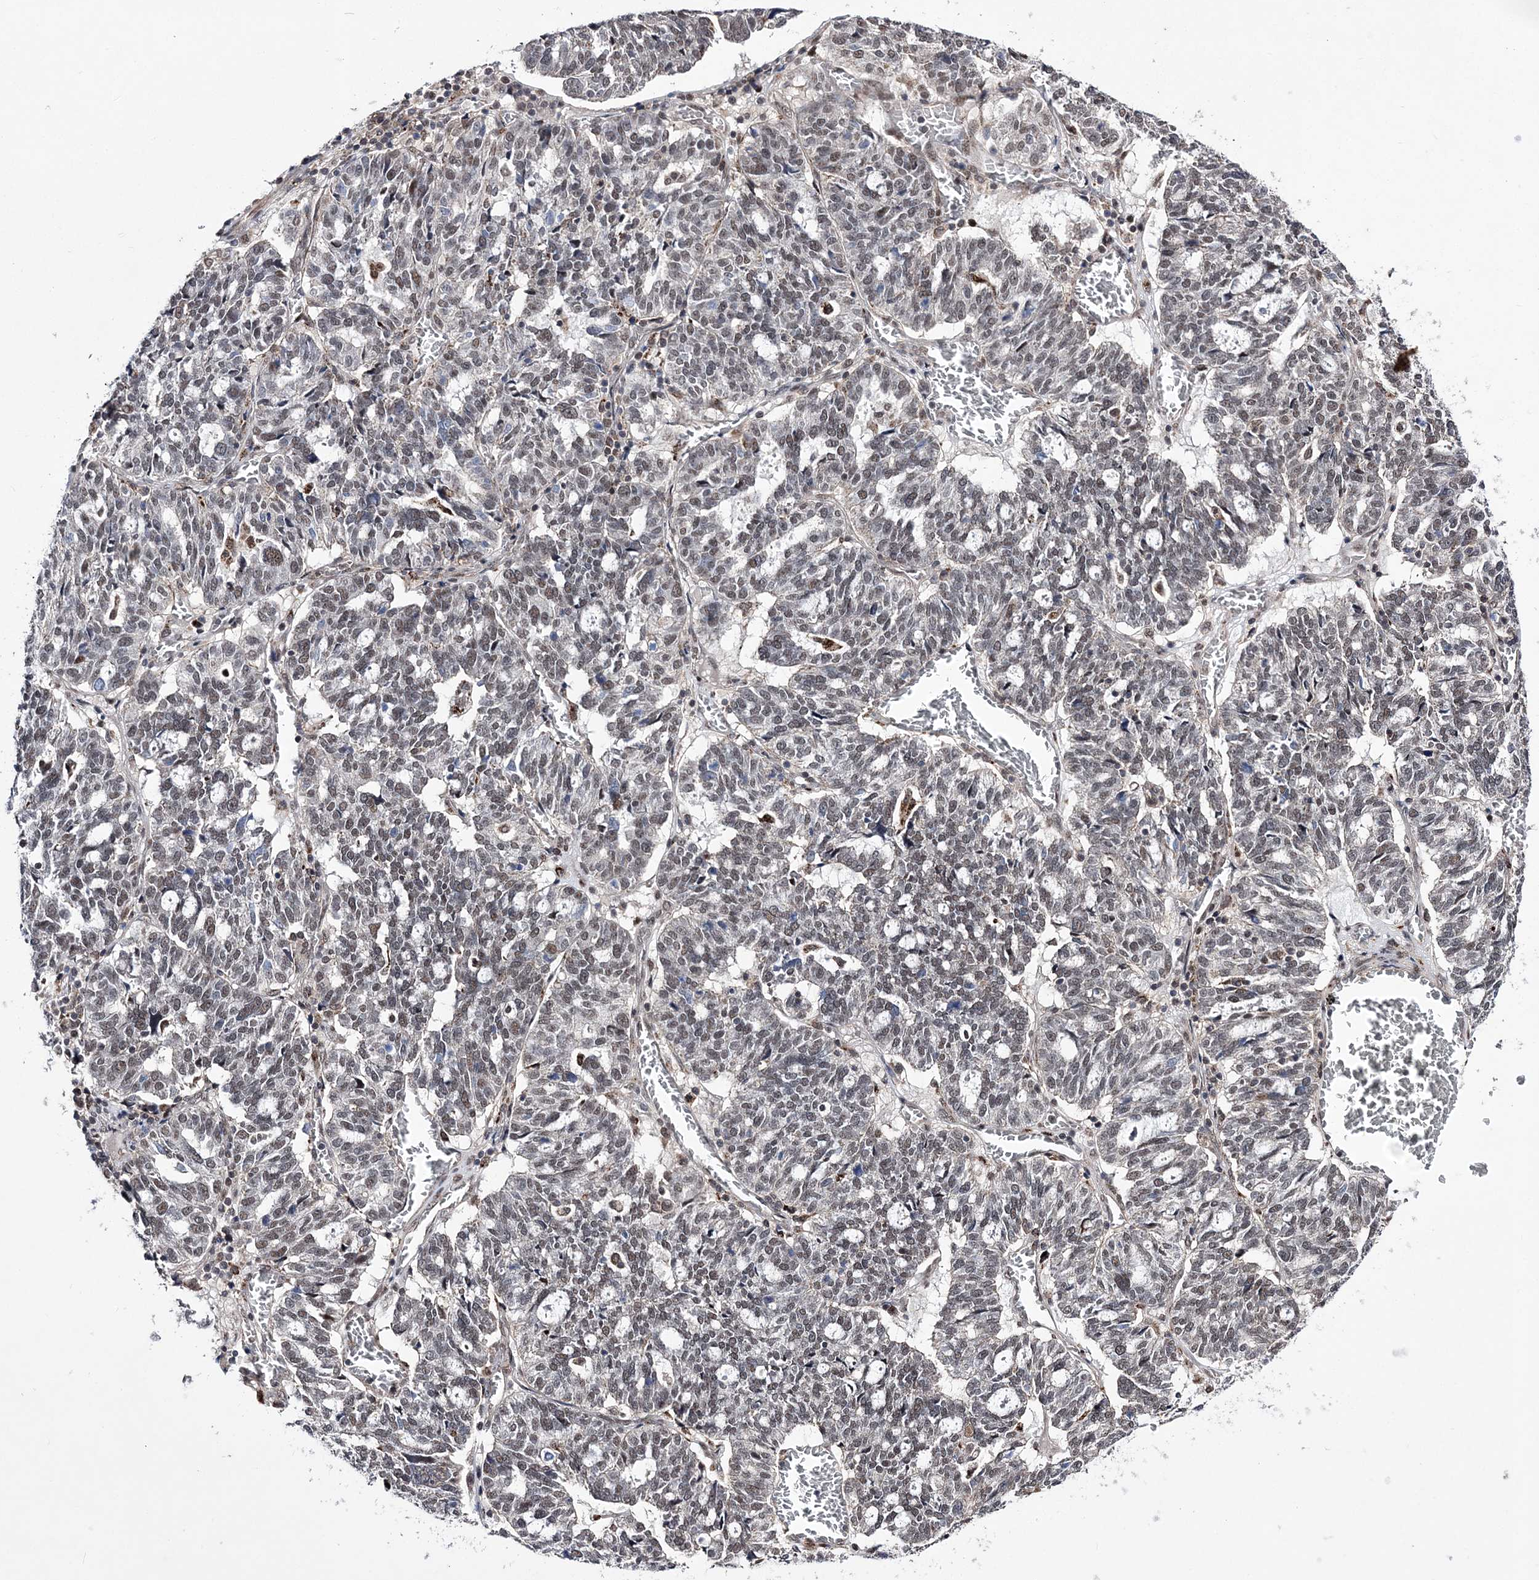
{"staining": {"intensity": "weak", "quantity": ">75%", "location": "nuclear"}, "tissue": "ovarian cancer", "cell_type": "Tumor cells", "image_type": "cancer", "snomed": [{"axis": "morphology", "description": "Cystadenocarcinoma, serous, NOS"}, {"axis": "topography", "description": "Ovary"}], "caption": "Immunohistochemical staining of ovarian cancer (serous cystadenocarcinoma) exhibits low levels of weak nuclear staining in about >75% of tumor cells.", "gene": "BOD1L1", "patient": {"sex": "female", "age": 59}}